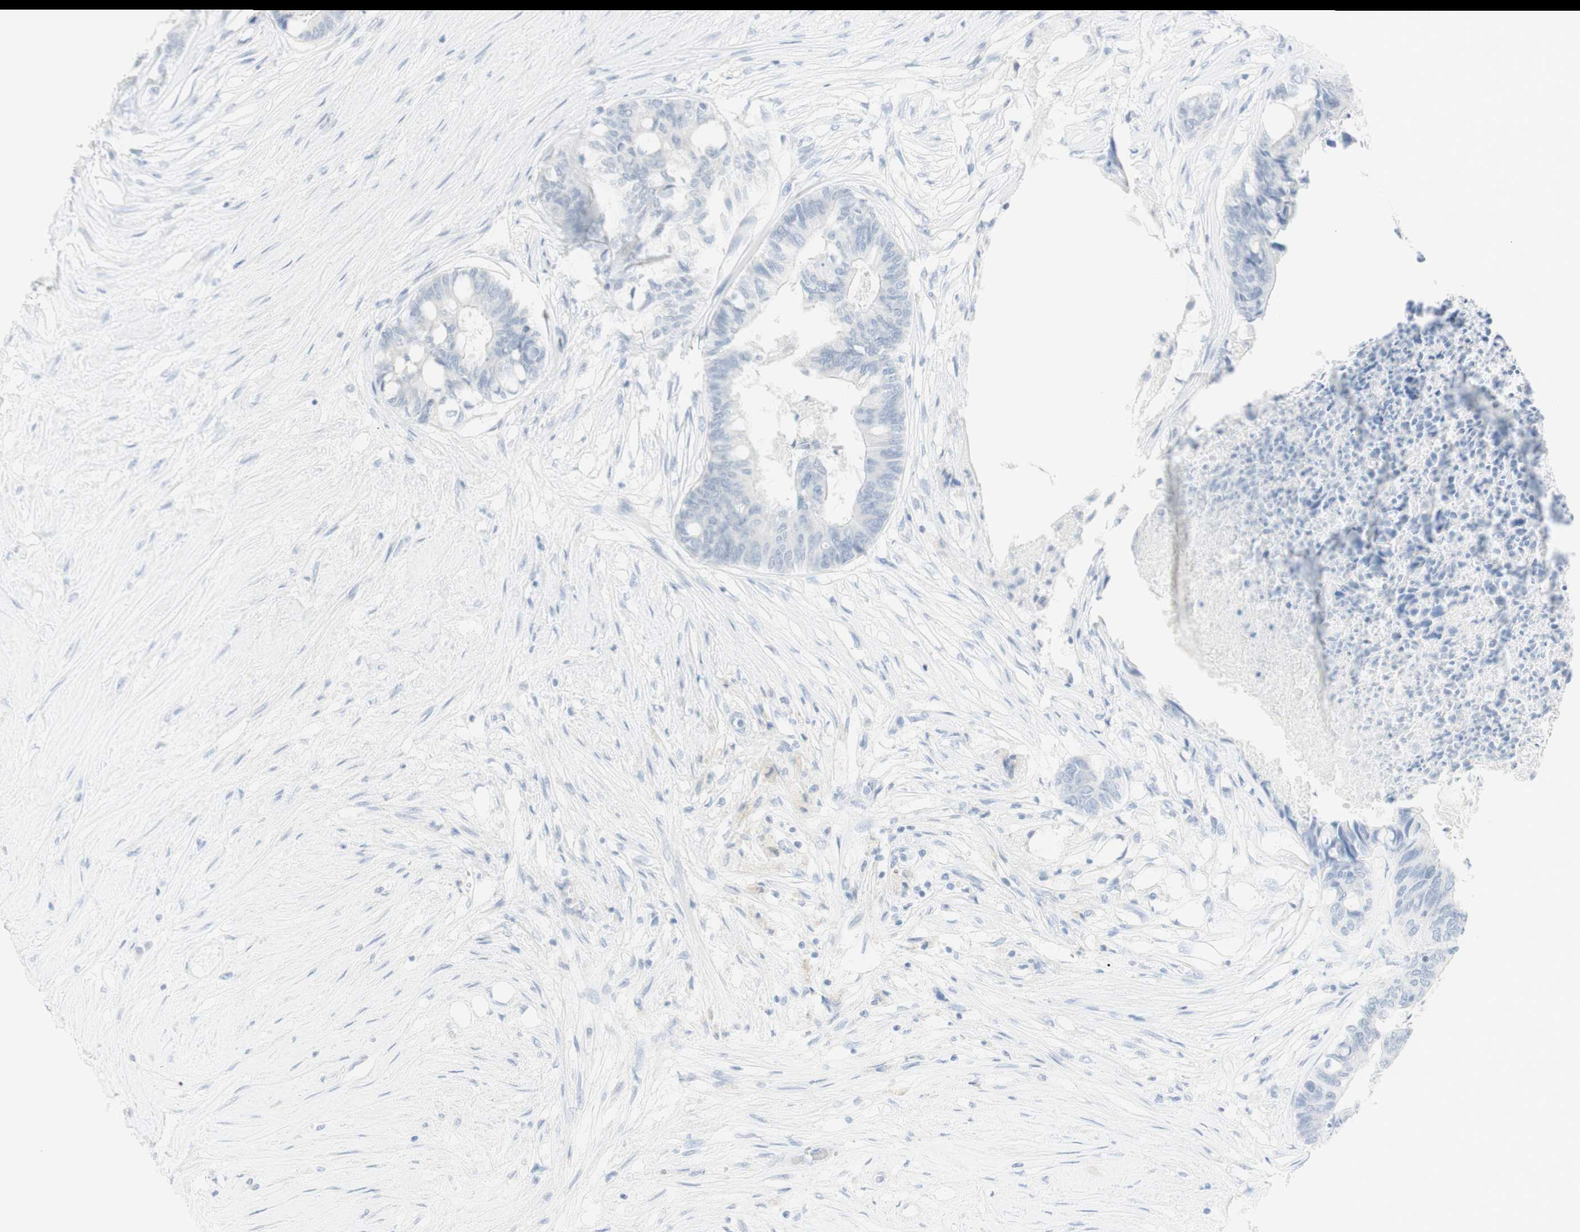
{"staining": {"intensity": "negative", "quantity": "none", "location": "none"}, "tissue": "colorectal cancer", "cell_type": "Tumor cells", "image_type": "cancer", "snomed": [{"axis": "morphology", "description": "Adenocarcinoma, NOS"}, {"axis": "topography", "description": "Rectum"}], "caption": "DAB immunohistochemical staining of colorectal cancer exhibits no significant staining in tumor cells.", "gene": "NAPSA", "patient": {"sex": "male", "age": 63}}